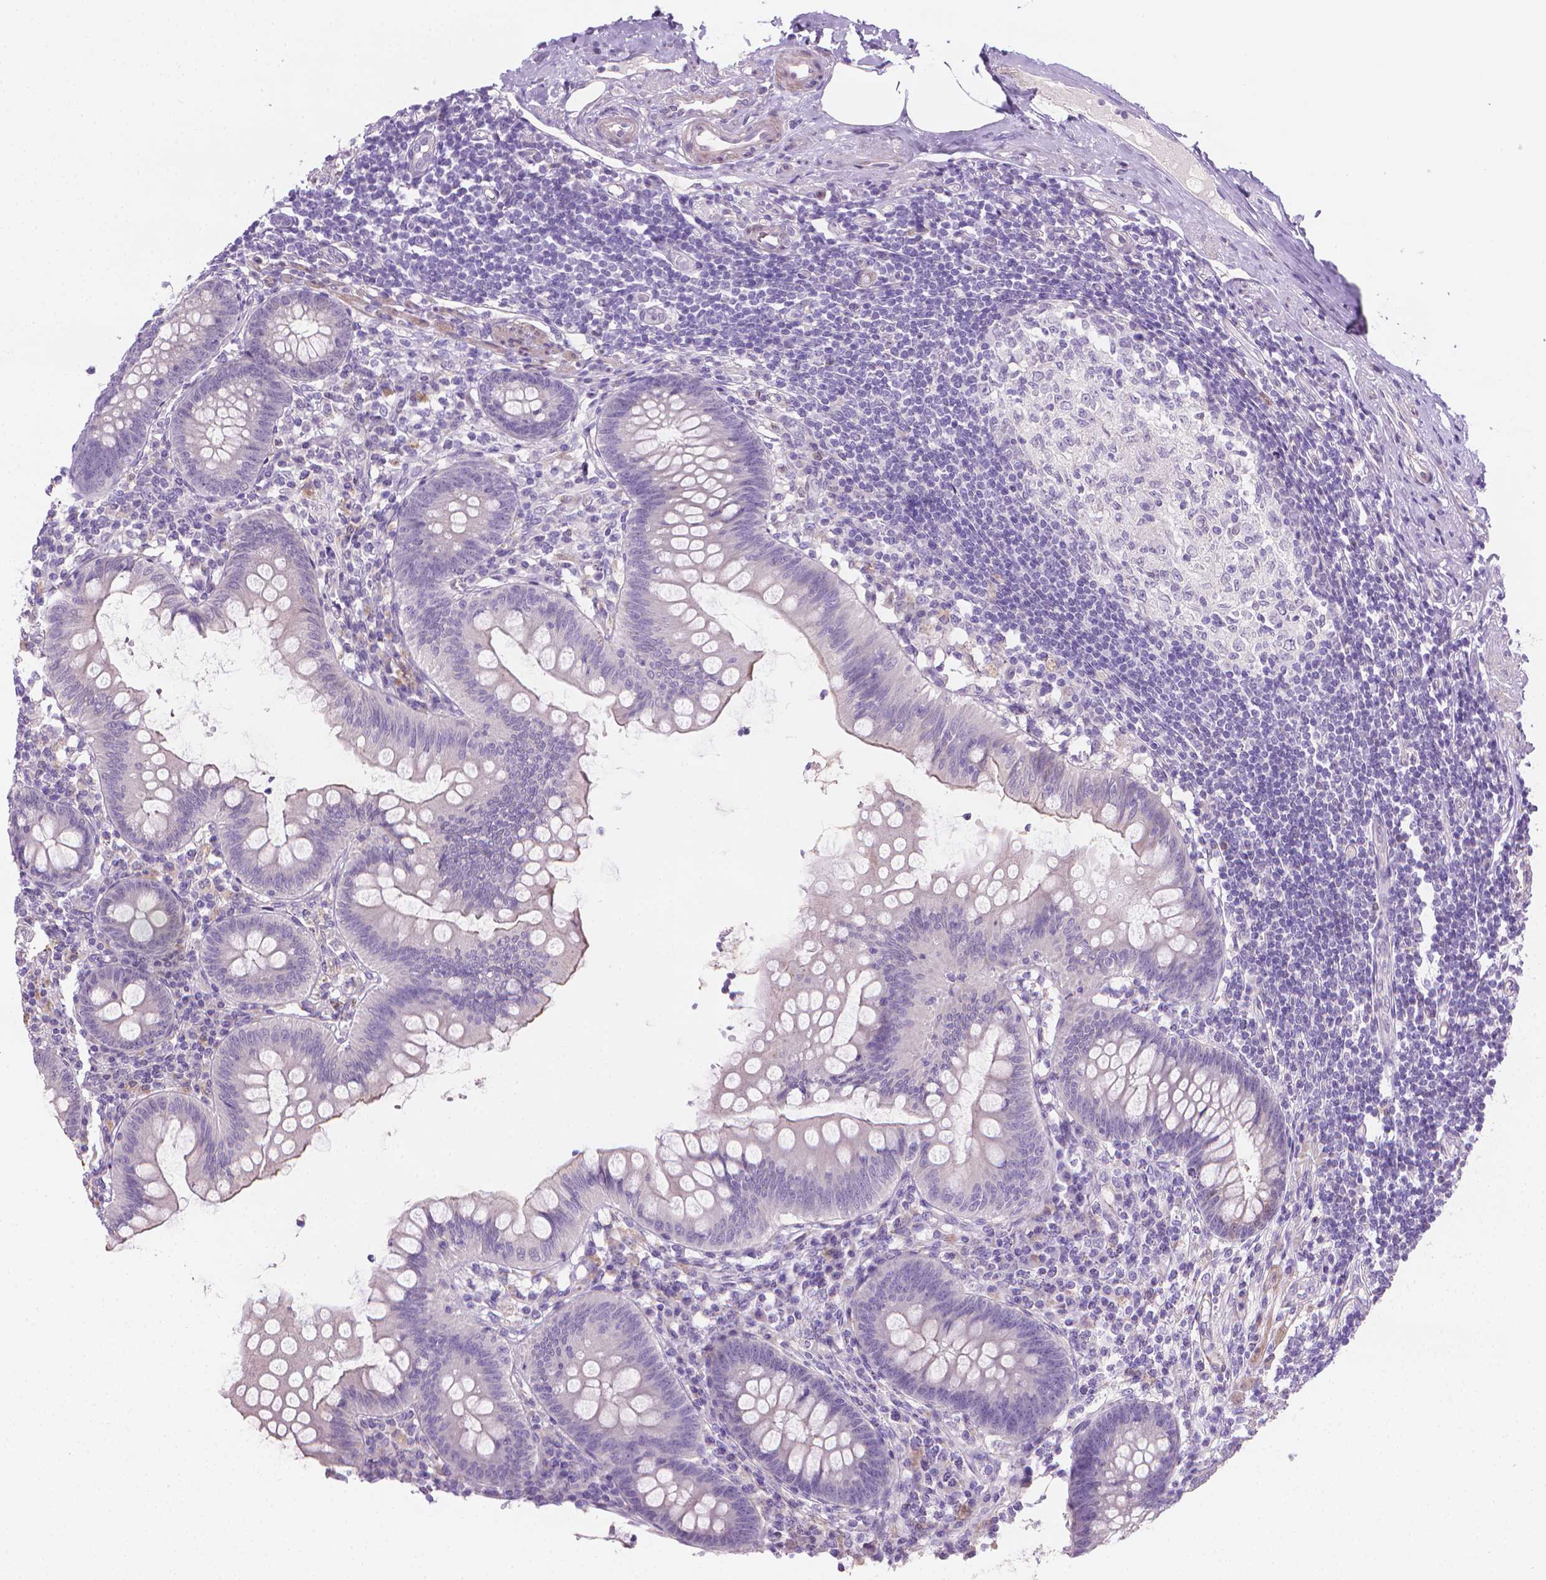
{"staining": {"intensity": "negative", "quantity": "none", "location": "none"}, "tissue": "appendix", "cell_type": "Glandular cells", "image_type": "normal", "snomed": [{"axis": "morphology", "description": "Normal tissue, NOS"}, {"axis": "topography", "description": "Appendix"}], "caption": "Histopathology image shows no protein expression in glandular cells of unremarkable appendix.", "gene": "GSDMA", "patient": {"sex": "female", "age": 57}}